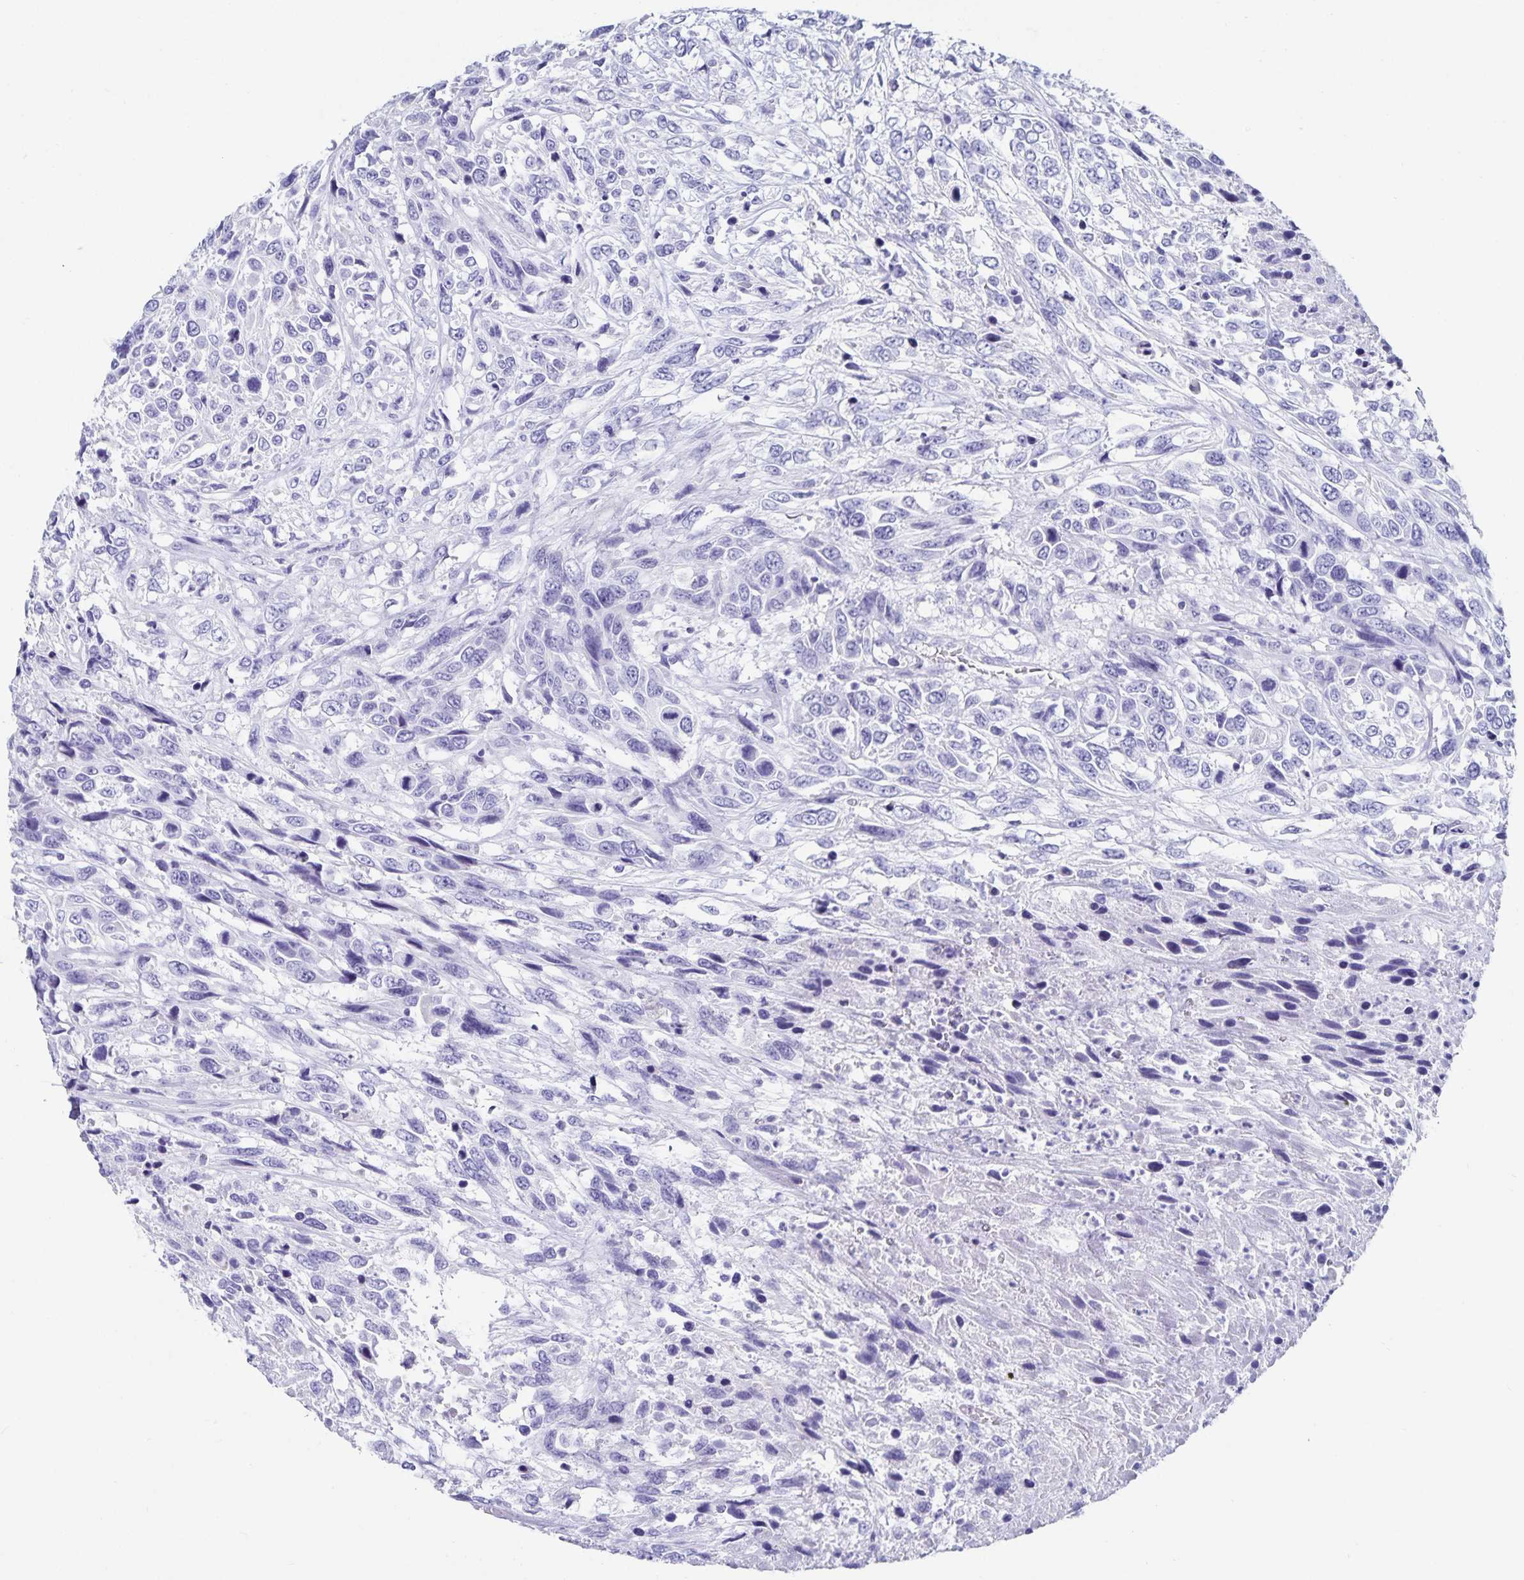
{"staining": {"intensity": "negative", "quantity": "none", "location": "none"}, "tissue": "urothelial cancer", "cell_type": "Tumor cells", "image_type": "cancer", "snomed": [{"axis": "morphology", "description": "Urothelial carcinoma, High grade"}, {"axis": "topography", "description": "Urinary bladder"}], "caption": "Immunohistochemistry (IHC) image of neoplastic tissue: urothelial carcinoma (high-grade) stained with DAB demonstrates no significant protein staining in tumor cells.", "gene": "C19orf73", "patient": {"sex": "female", "age": 70}}